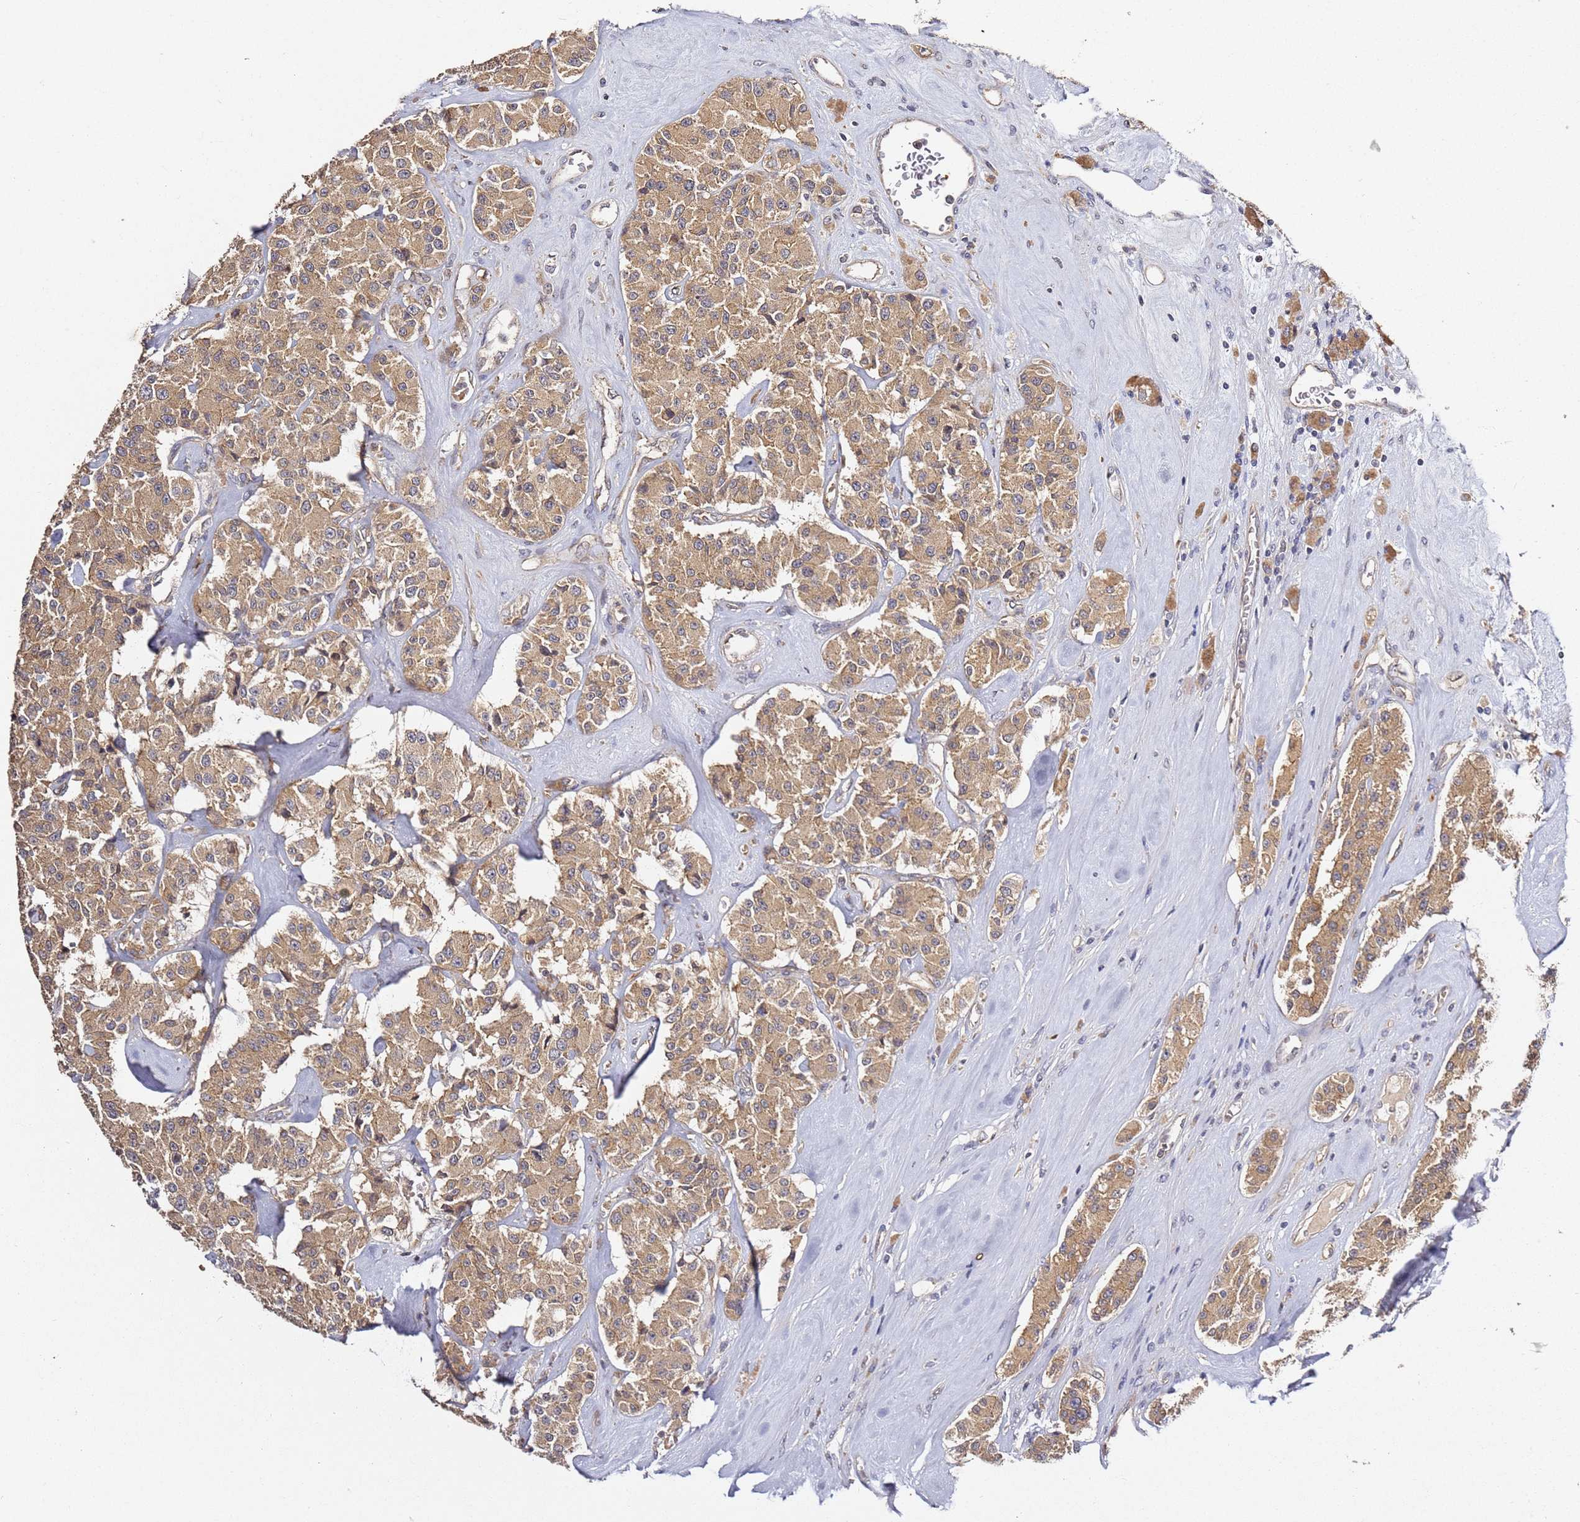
{"staining": {"intensity": "moderate", "quantity": ">75%", "location": "cytoplasmic/membranous"}, "tissue": "carcinoid", "cell_type": "Tumor cells", "image_type": "cancer", "snomed": [{"axis": "morphology", "description": "Carcinoid, malignant, NOS"}, {"axis": "topography", "description": "Pancreas"}], "caption": "Carcinoid (malignant) stained with a protein marker displays moderate staining in tumor cells.", "gene": "OSBPL2", "patient": {"sex": "male", "age": 41}}